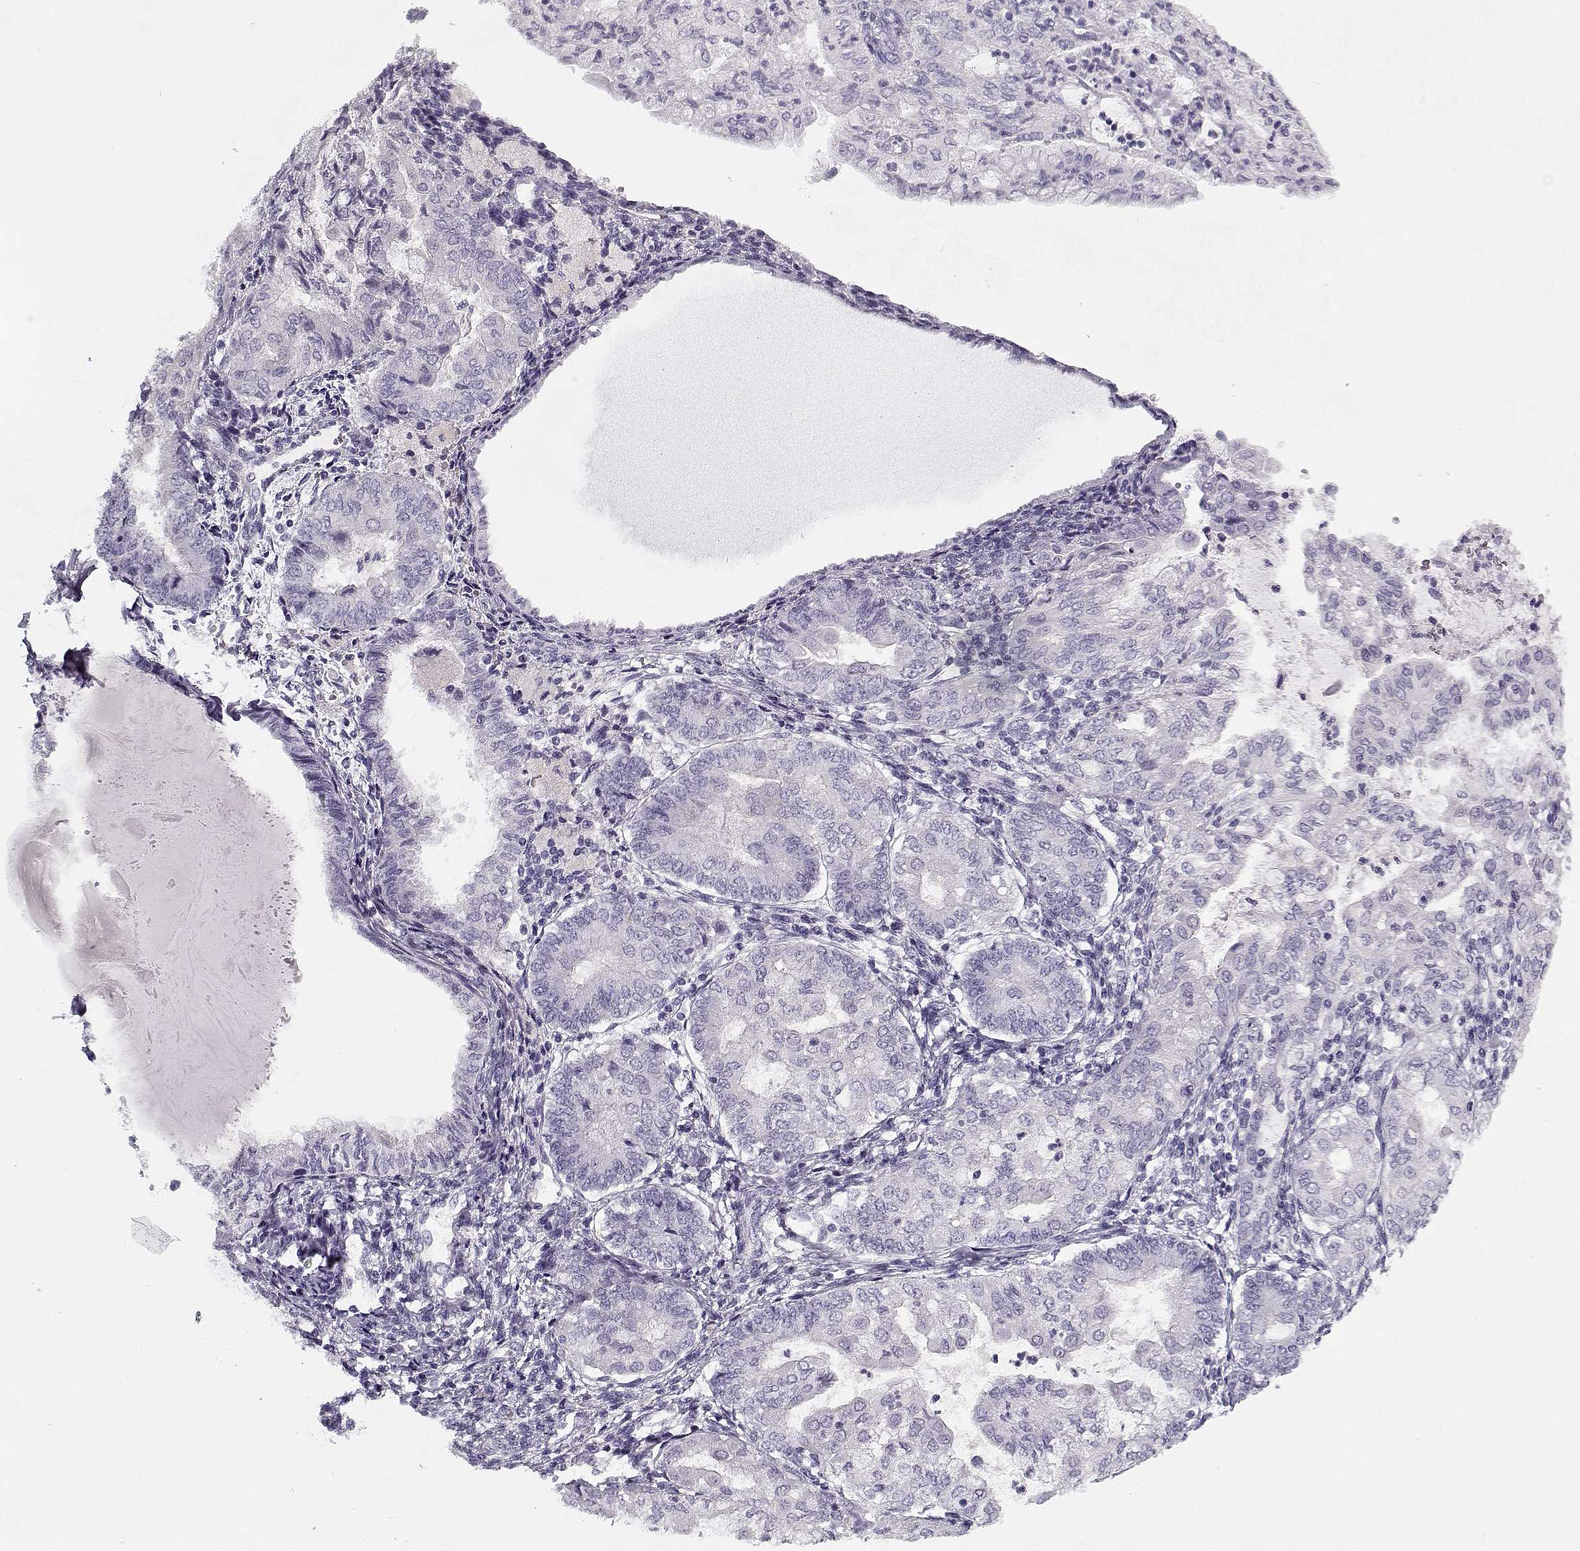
{"staining": {"intensity": "negative", "quantity": "none", "location": "none"}, "tissue": "endometrial cancer", "cell_type": "Tumor cells", "image_type": "cancer", "snomed": [{"axis": "morphology", "description": "Adenocarcinoma, NOS"}, {"axis": "topography", "description": "Endometrium"}], "caption": "A high-resolution micrograph shows immunohistochemistry (IHC) staining of adenocarcinoma (endometrial), which shows no significant positivity in tumor cells.", "gene": "CCDC136", "patient": {"sex": "female", "age": 68}}